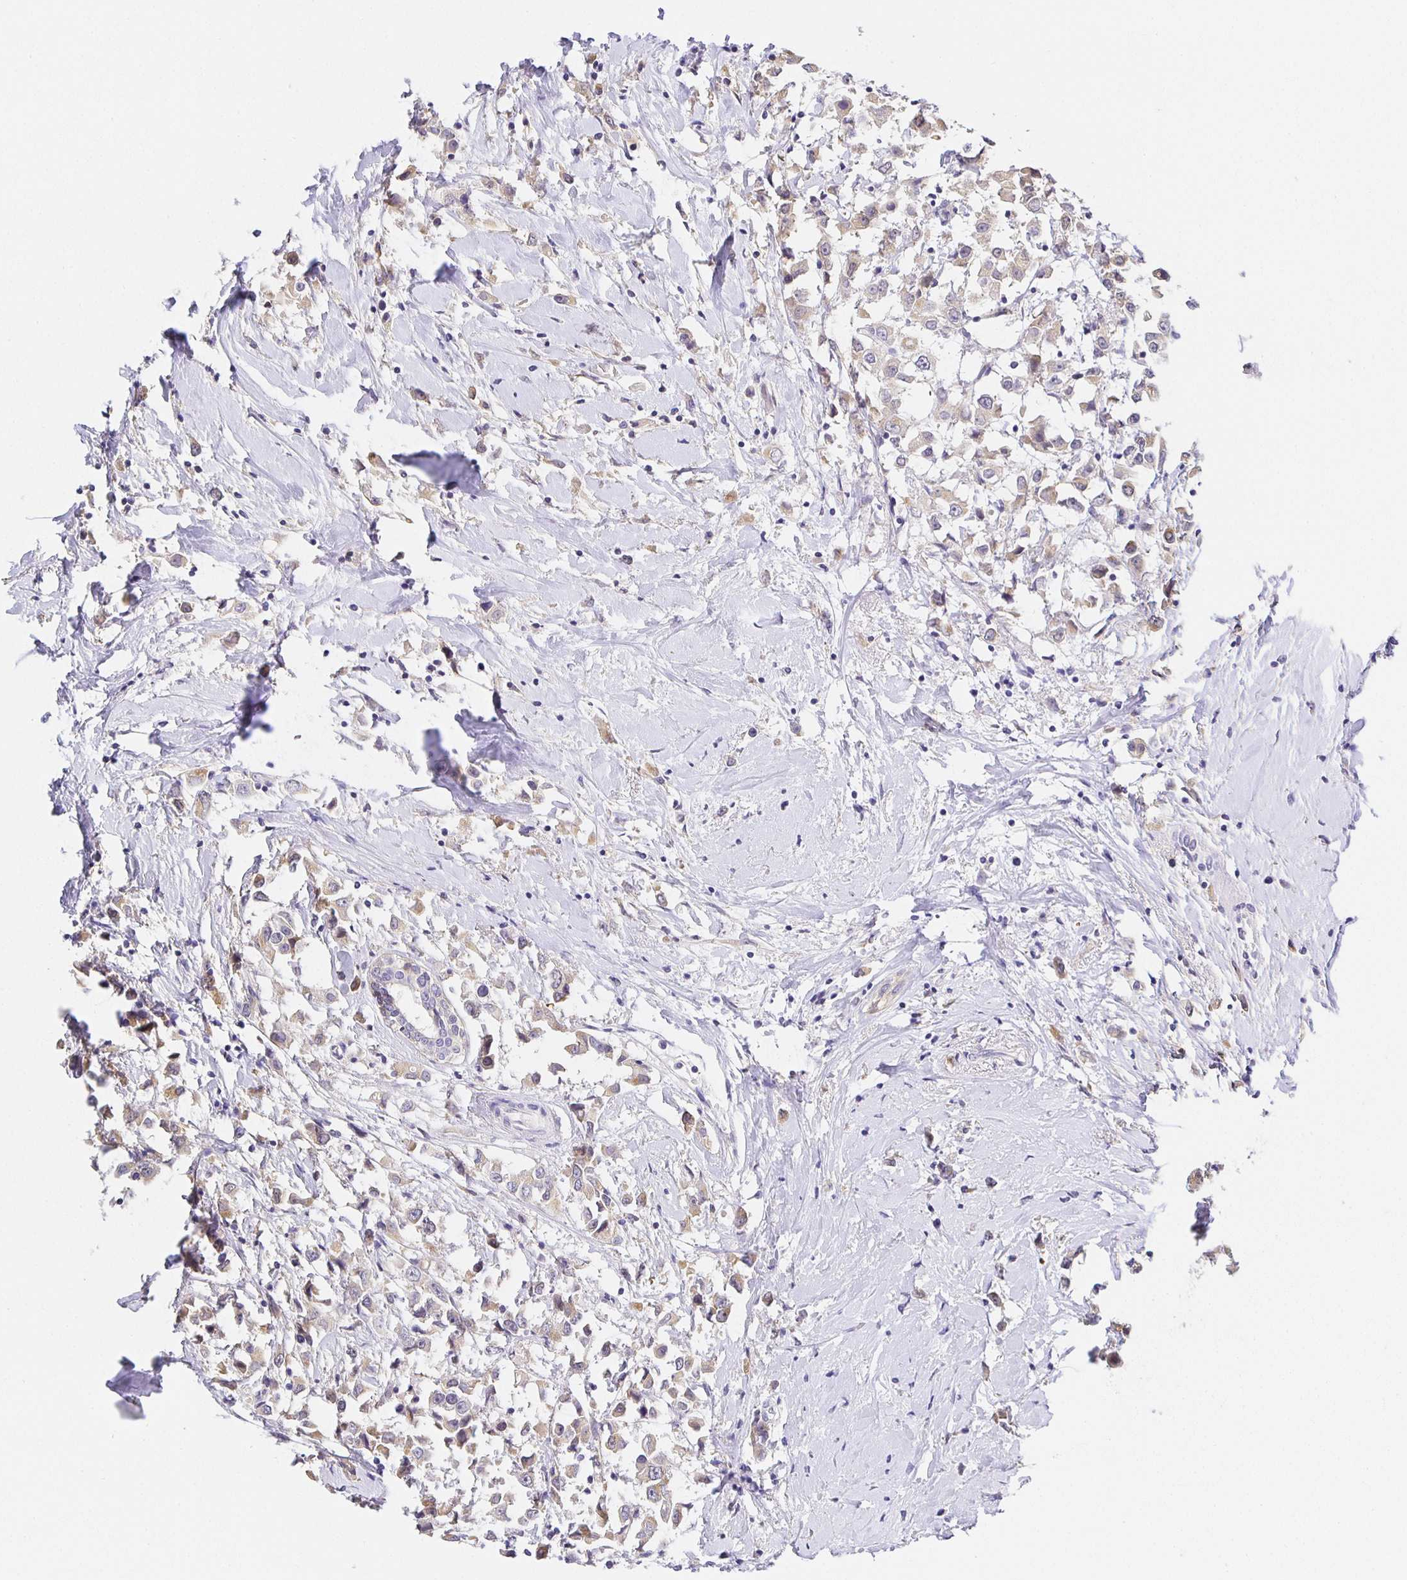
{"staining": {"intensity": "weak", "quantity": "25%-75%", "location": "cytoplasmic/membranous"}, "tissue": "breast cancer", "cell_type": "Tumor cells", "image_type": "cancer", "snomed": [{"axis": "morphology", "description": "Duct carcinoma"}, {"axis": "topography", "description": "Breast"}], "caption": "Breast intraductal carcinoma stained with DAB (3,3'-diaminobenzidine) immunohistochemistry exhibits low levels of weak cytoplasmic/membranous expression in approximately 25%-75% of tumor cells.", "gene": "OPALIN", "patient": {"sex": "female", "age": 61}}